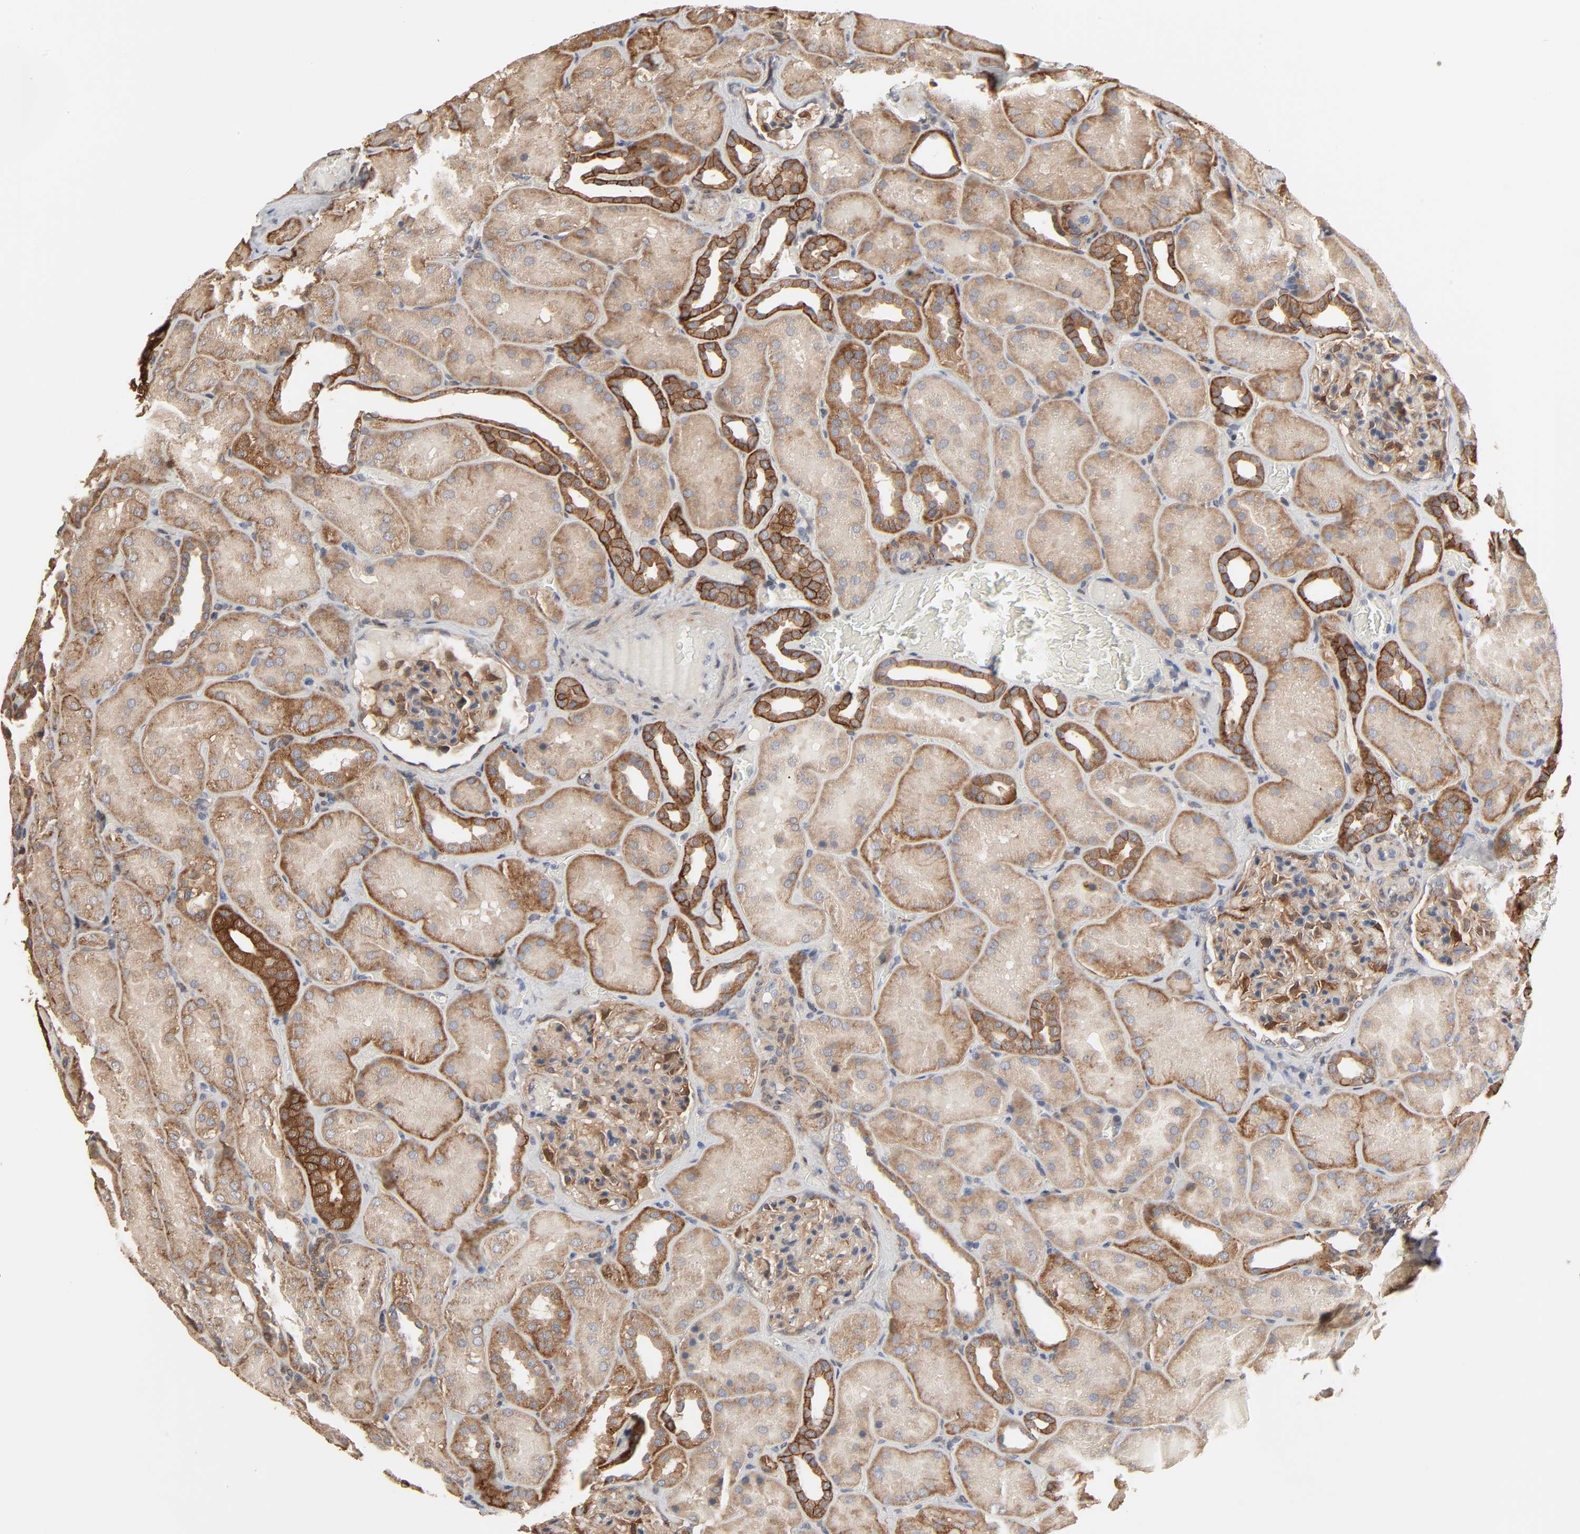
{"staining": {"intensity": "moderate", "quantity": "25%-75%", "location": "cytoplasmic/membranous"}, "tissue": "kidney", "cell_type": "Cells in glomeruli", "image_type": "normal", "snomed": [{"axis": "morphology", "description": "Normal tissue, NOS"}, {"axis": "topography", "description": "Kidney"}], "caption": "Immunohistochemistry image of benign kidney: kidney stained using immunohistochemistry (IHC) shows medium levels of moderate protein expression localized specifically in the cytoplasmic/membranous of cells in glomeruli, appearing as a cytoplasmic/membranous brown color.", "gene": "NDRG2", "patient": {"sex": "male", "age": 28}}